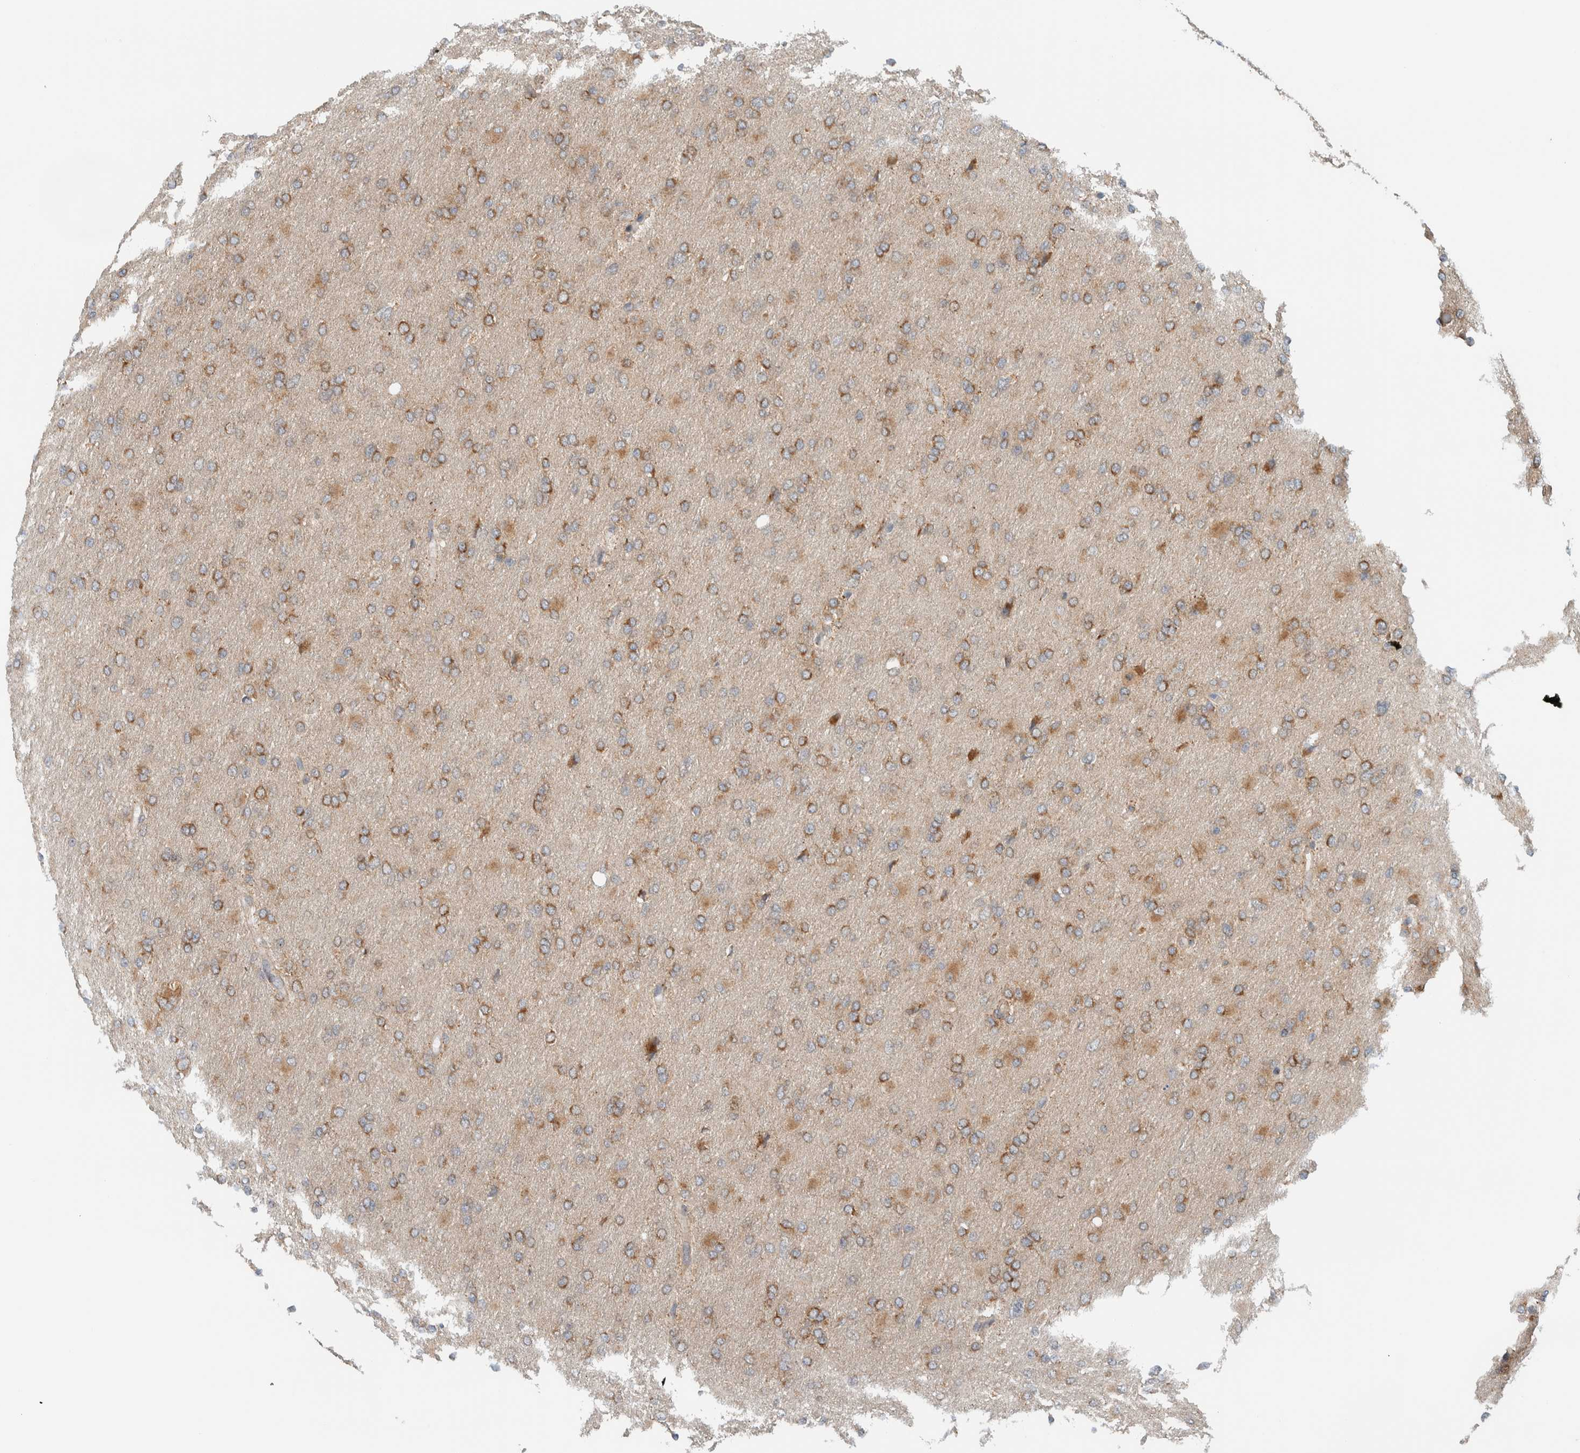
{"staining": {"intensity": "moderate", "quantity": ">75%", "location": "cytoplasmic/membranous"}, "tissue": "glioma", "cell_type": "Tumor cells", "image_type": "cancer", "snomed": [{"axis": "morphology", "description": "Glioma, malignant, High grade"}, {"axis": "topography", "description": "Cerebral cortex"}], "caption": "This histopathology image shows immunohistochemistry staining of glioma, with medium moderate cytoplasmic/membranous positivity in approximately >75% of tumor cells.", "gene": "RERE", "patient": {"sex": "female", "age": 36}}